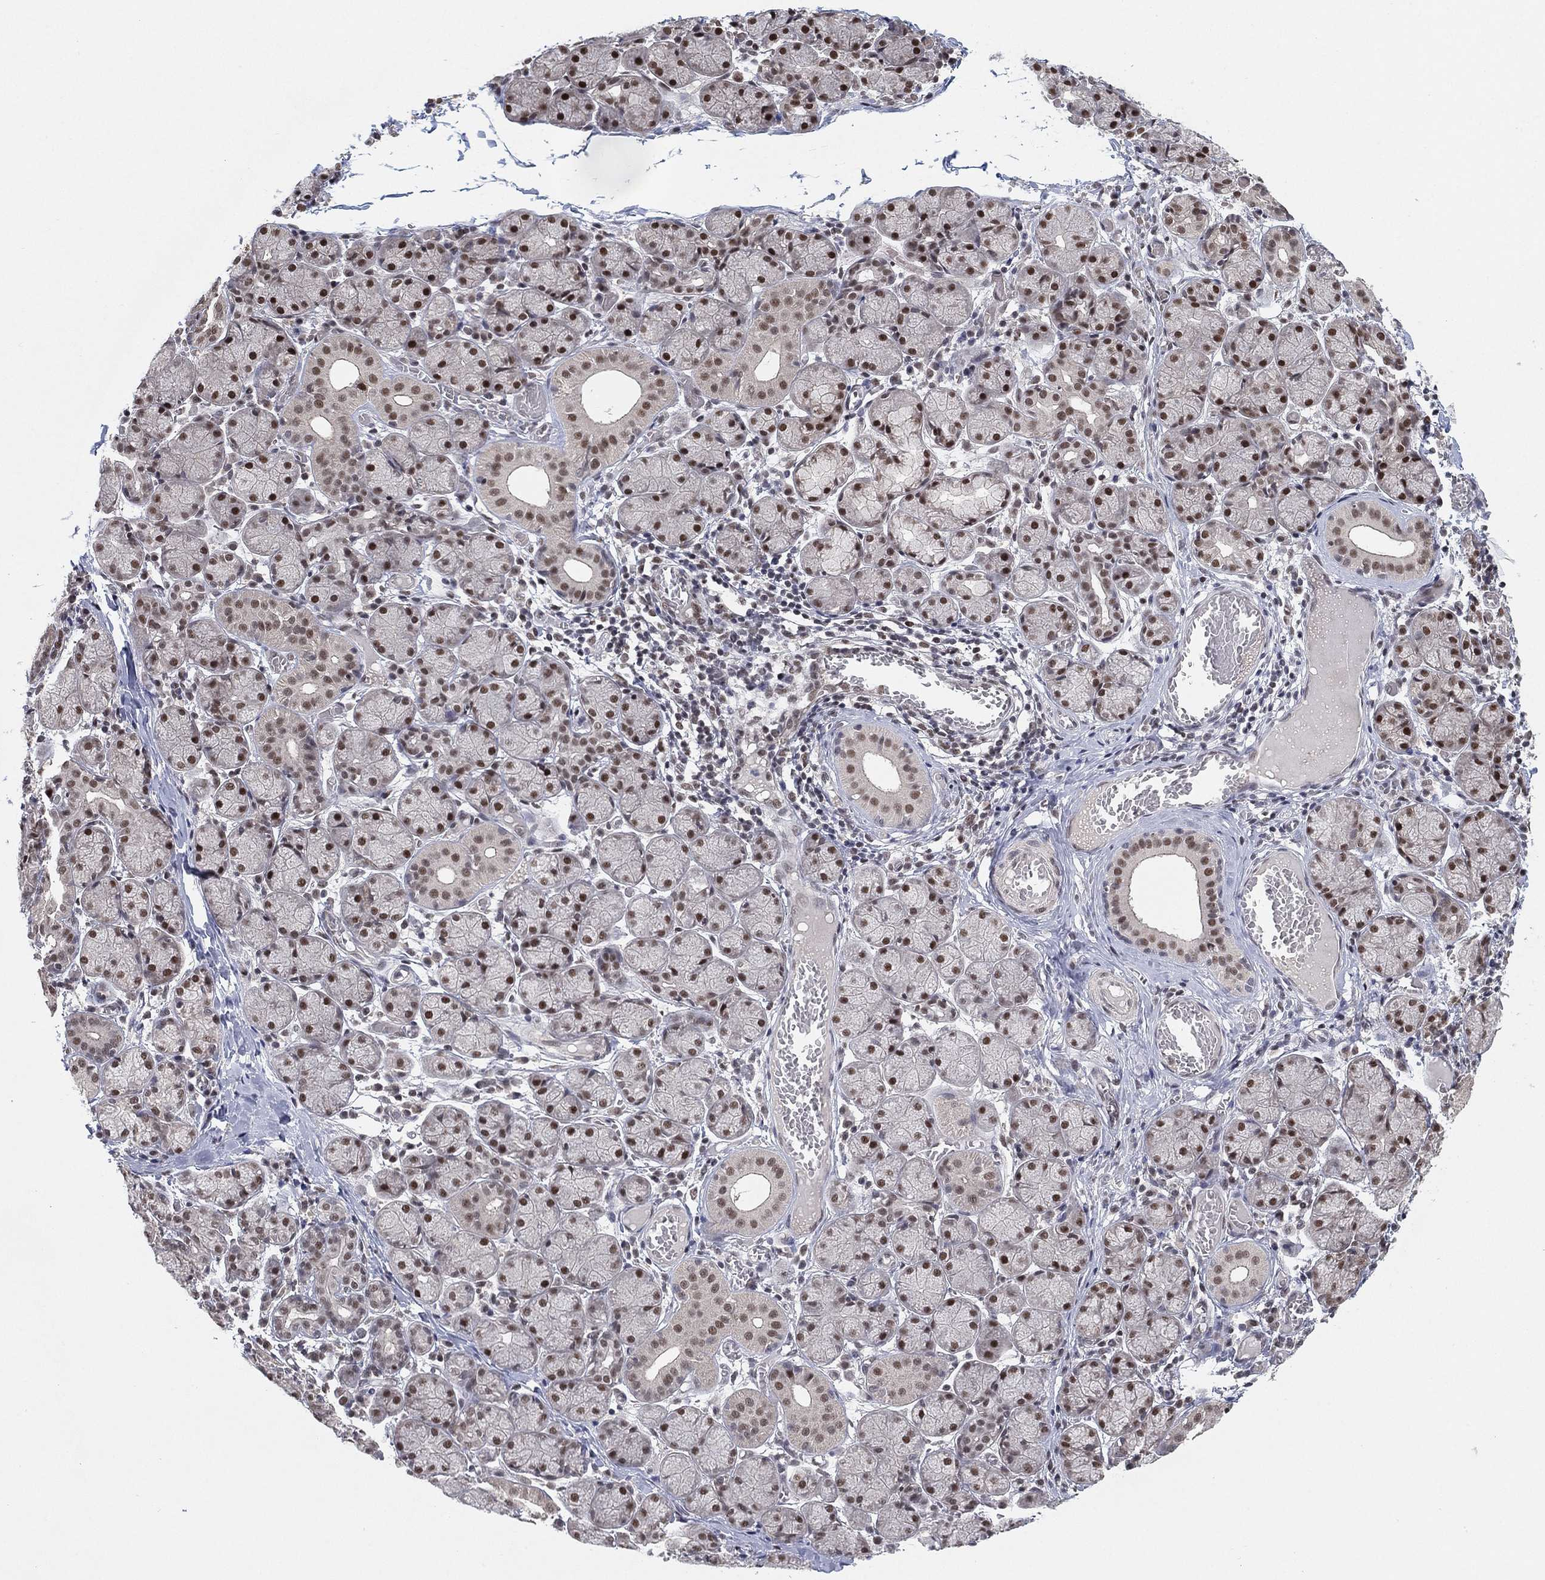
{"staining": {"intensity": "strong", "quantity": "25%-75%", "location": "nuclear"}, "tissue": "salivary gland", "cell_type": "Glandular cells", "image_type": "normal", "snomed": [{"axis": "morphology", "description": "Normal tissue, NOS"}, {"axis": "topography", "description": "Salivary gland"}, {"axis": "topography", "description": "Peripheral nerve tissue"}], "caption": "A high-resolution image shows immunohistochemistry (IHC) staining of benign salivary gland, which reveals strong nuclear positivity in about 25%-75% of glandular cells. (DAB = brown stain, brightfield microscopy at high magnification).", "gene": "DGCR8", "patient": {"sex": "female", "age": 24}}